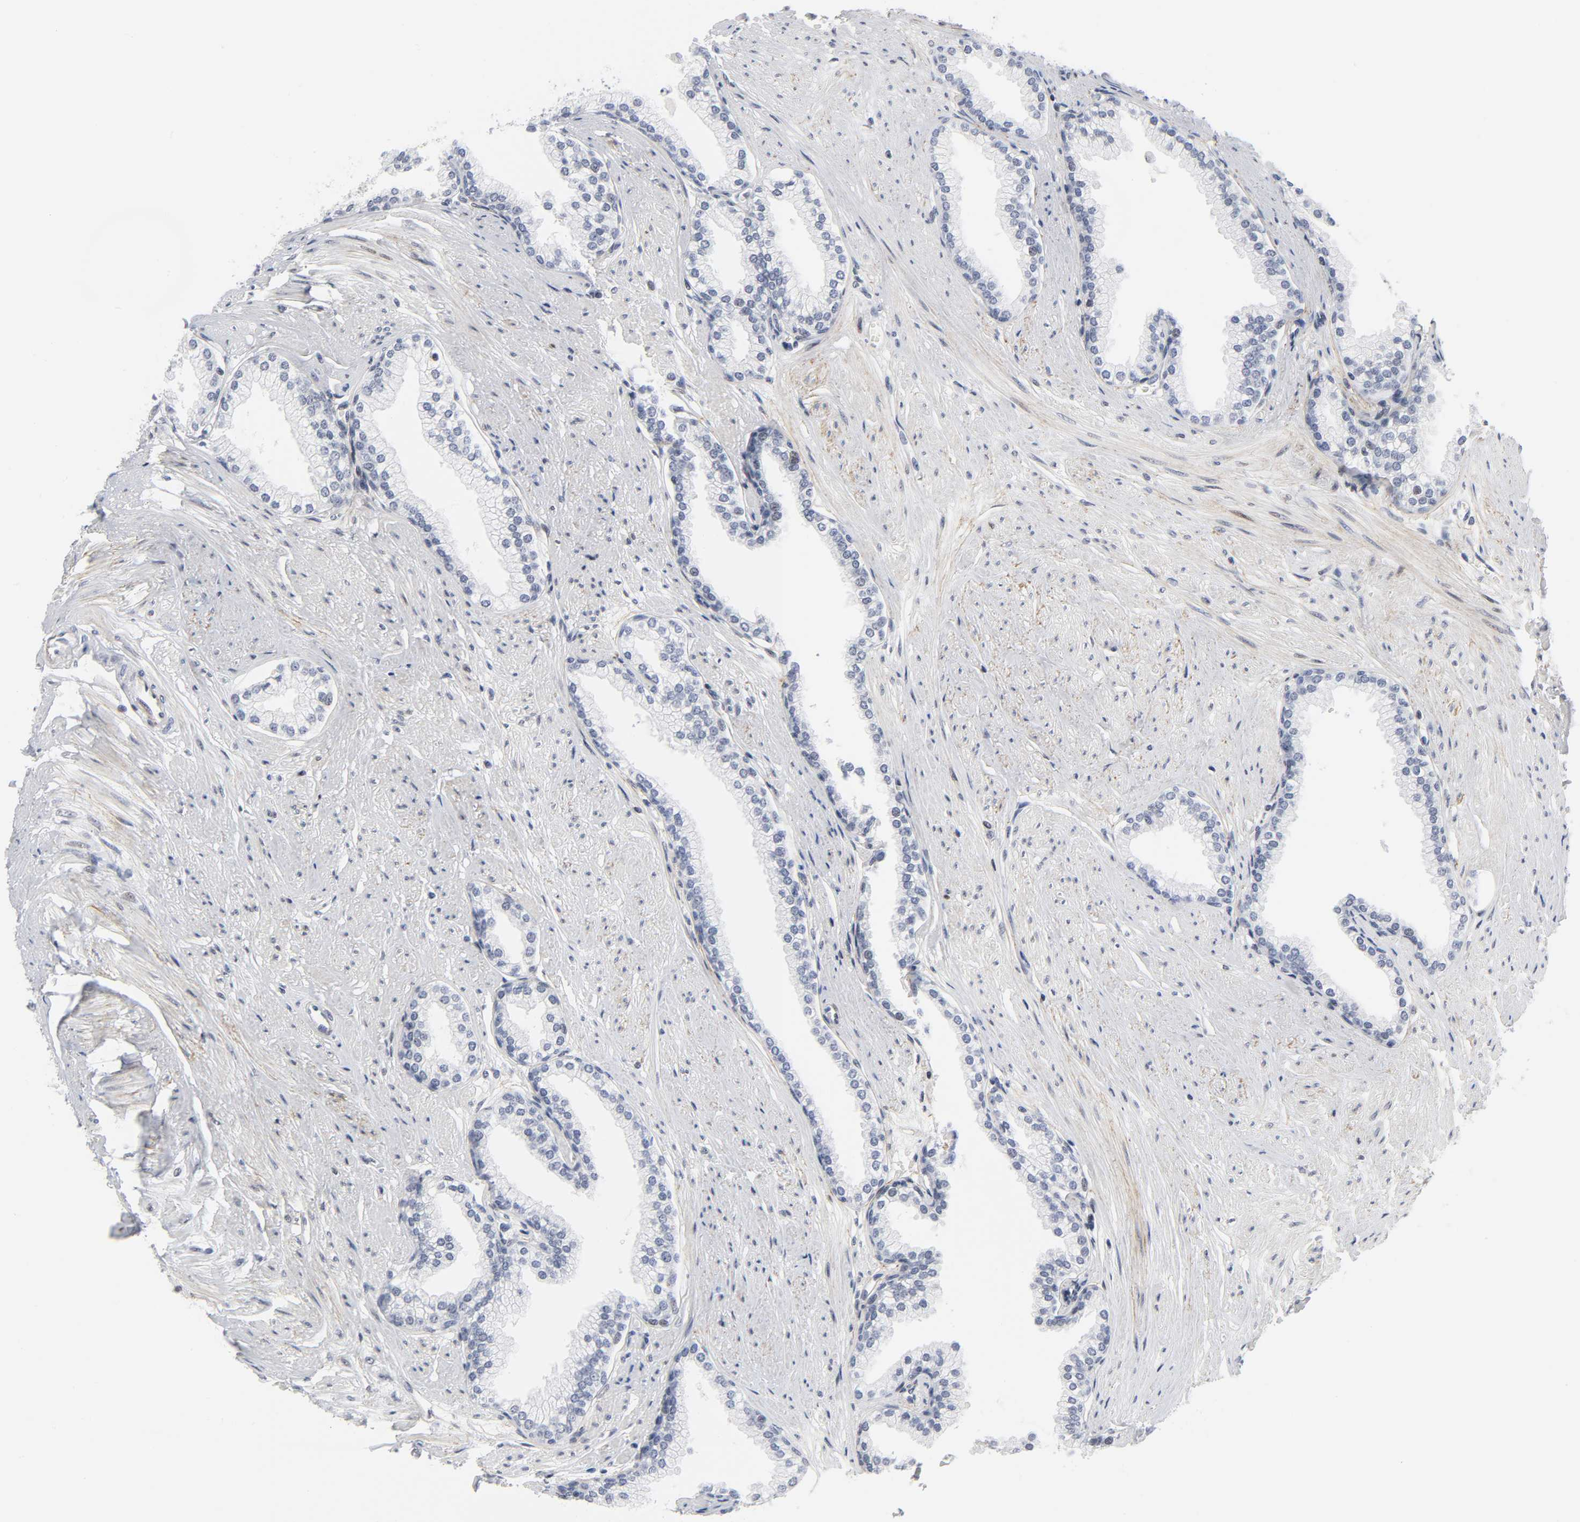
{"staining": {"intensity": "moderate", "quantity": "<25%", "location": "nuclear"}, "tissue": "prostate", "cell_type": "Glandular cells", "image_type": "normal", "snomed": [{"axis": "morphology", "description": "Normal tissue, NOS"}, {"axis": "topography", "description": "Prostate"}], "caption": "Glandular cells reveal low levels of moderate nuclear expression in approximately <25% of cells in normal prostate.", "gene": "DIDO1", "patient": {"sex": "male", "age": 64}}